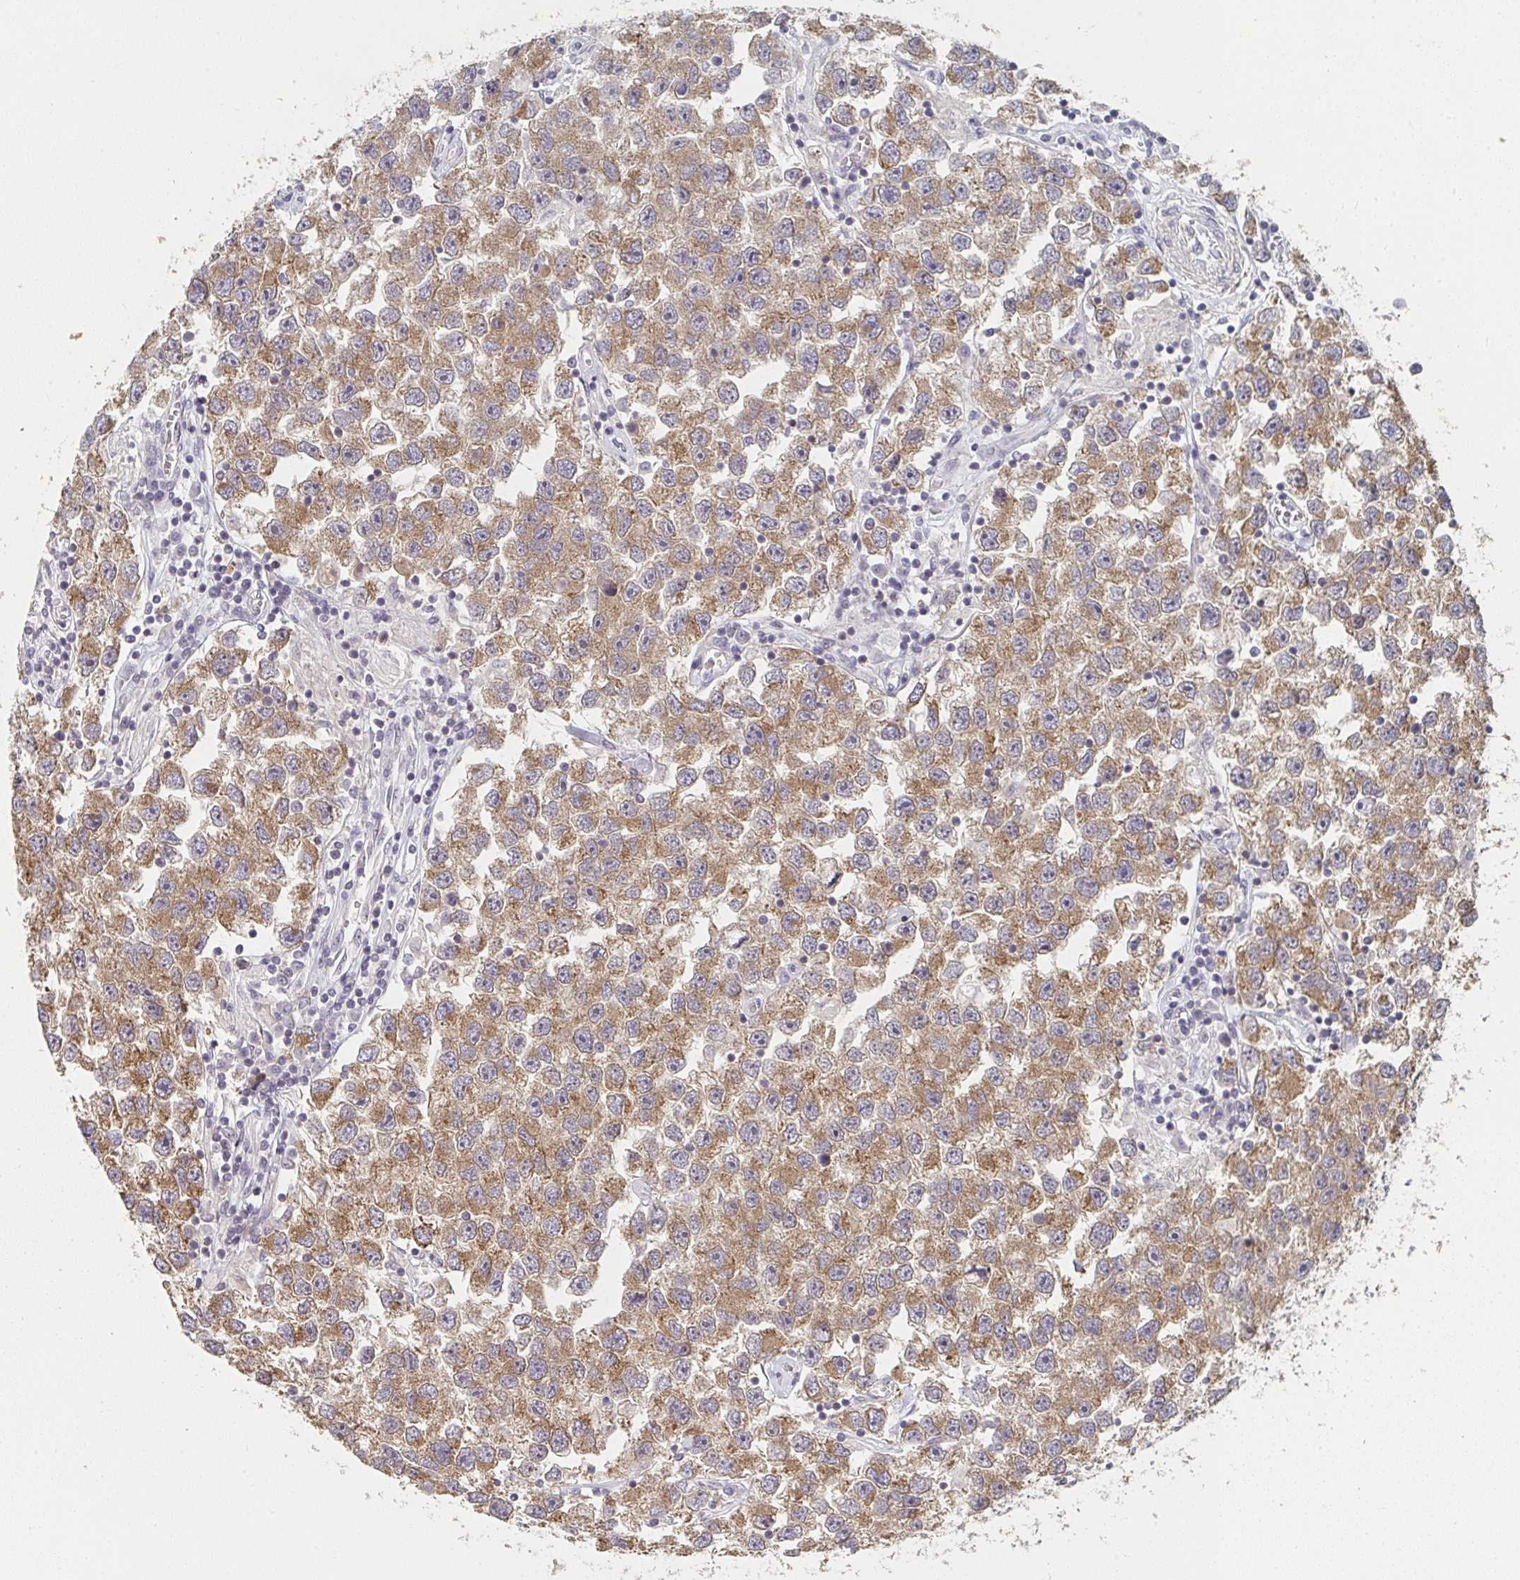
{"staining": {"intensity": "moderate", "quantity": ">75%", "location": "cytoplasmic/membranous"}, "tissue": "testis cancer", "cell_type": "Tumor cells", "image_type": "cancer", "snomed": [{"axis": "morphology", "description": "Seminoma, NOS"}, {"axis": "topography", "description": "Testis"}], "caption": "There is medium levels of moderate cytoplasmic/membranous positivity in tumor cells of testis cancer, as demonstrated by immunohistochemical staining (brown color).", "gene": "RANGRF", "patient": {"sex": "male", "age": 26}}